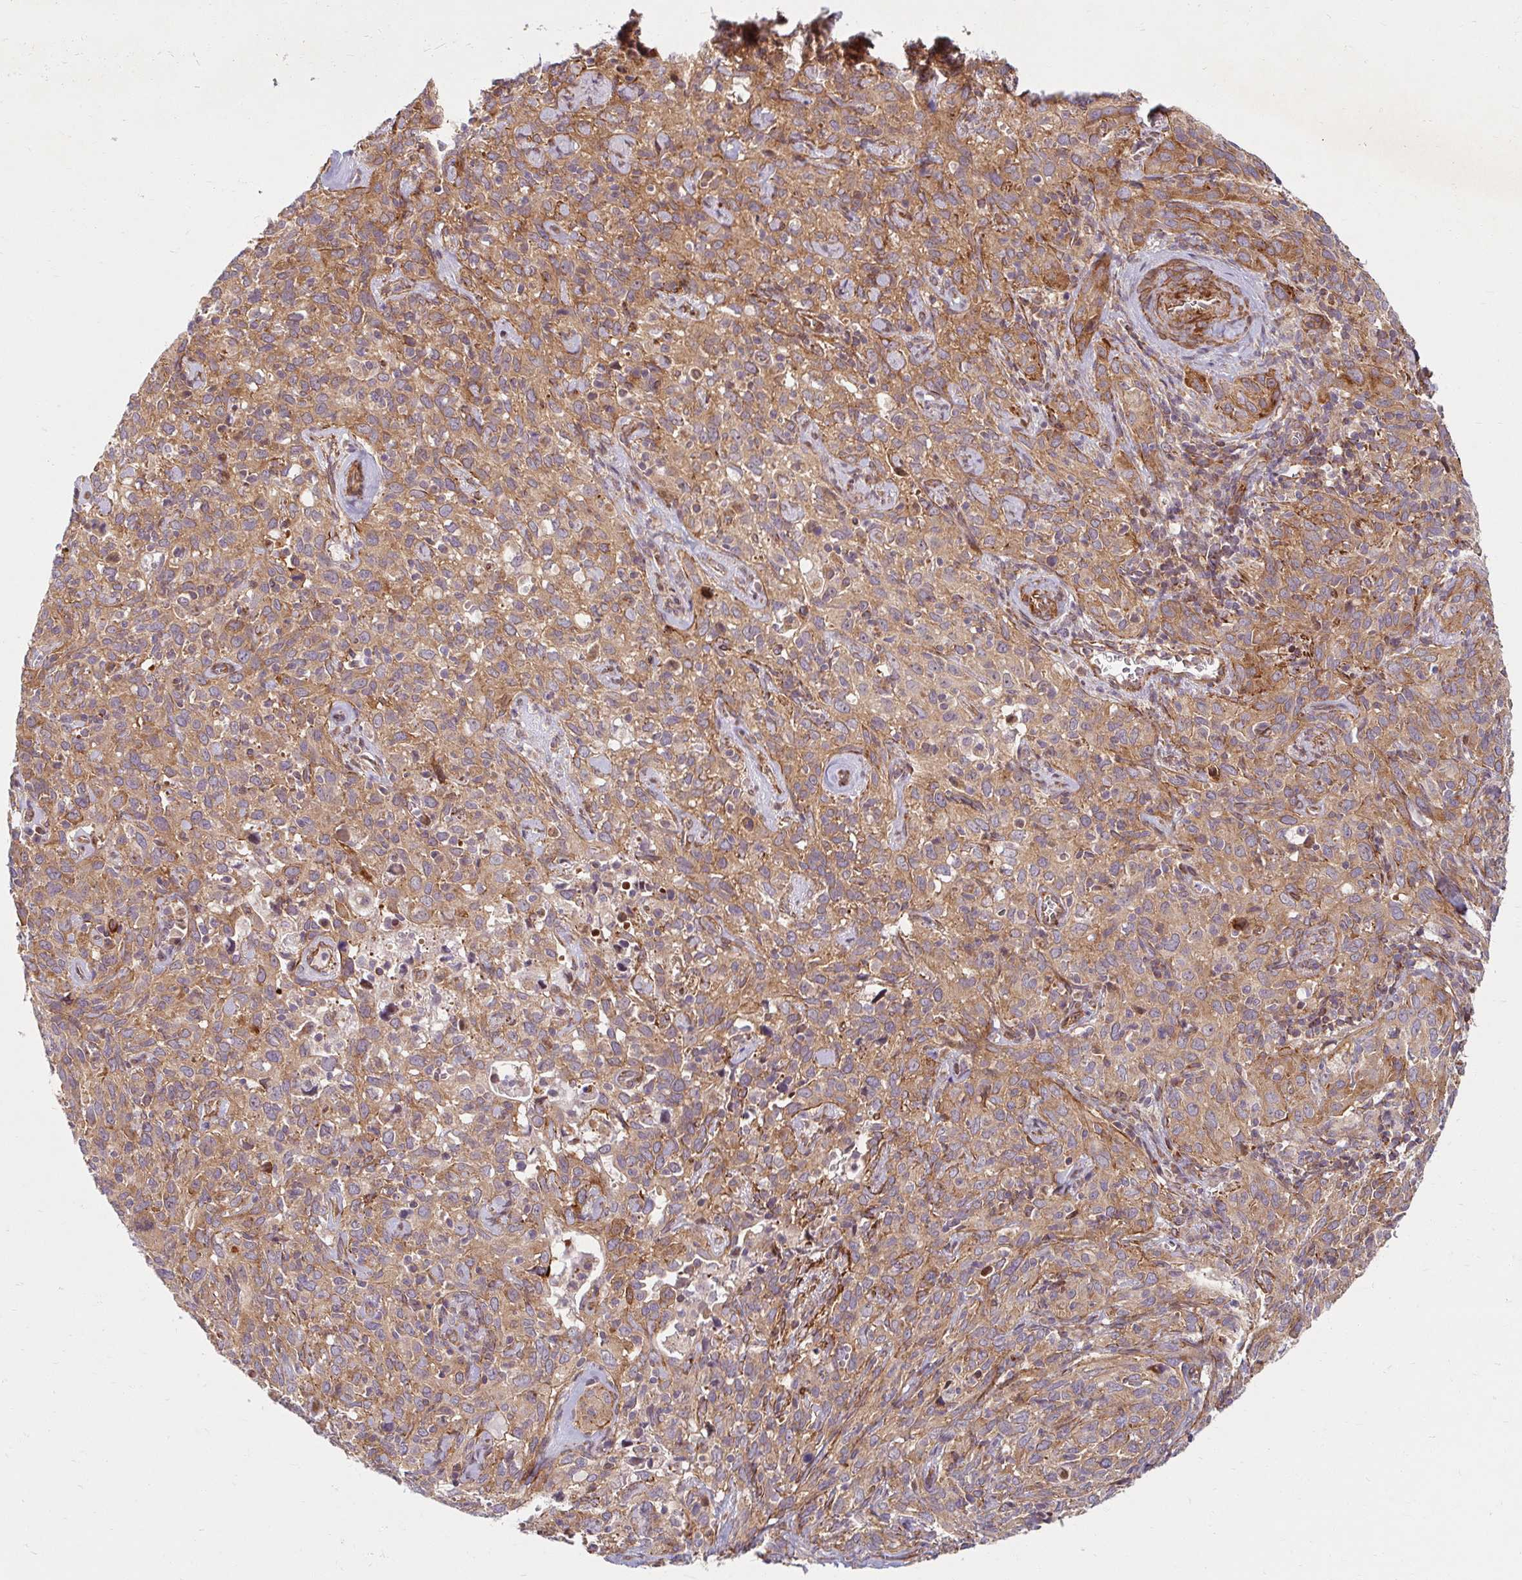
{"staining": {"intensity": "moderate", "quantity": ">75%", "location": "cytoplasmic/membranous"}, "tissue": "cervical cancer", "cell_type": "Tumor cells", "image_type": "cancer", "snomed": [{"axis": "morphology", "description": "Normal tissue, NOS"}, {"axis": "morphology", "description": "Squamous cell carcinoma, NOS"}, {"axis": "topography", "description": "Cervix"}], "caption": "Immunohistochemistry (IHC) photomicrograph of neoplastic tissue: cervical cancer (squamous cell carcinoma) stained using IHC displays medium levels of moderate protein expression localized specifically in the cytoplasmic/membranous of tumor cells, appearing as a cytoplasmic/membranous brown color.", "gene": "BTF3", "patient": {"sex": "female", "age": 51}}